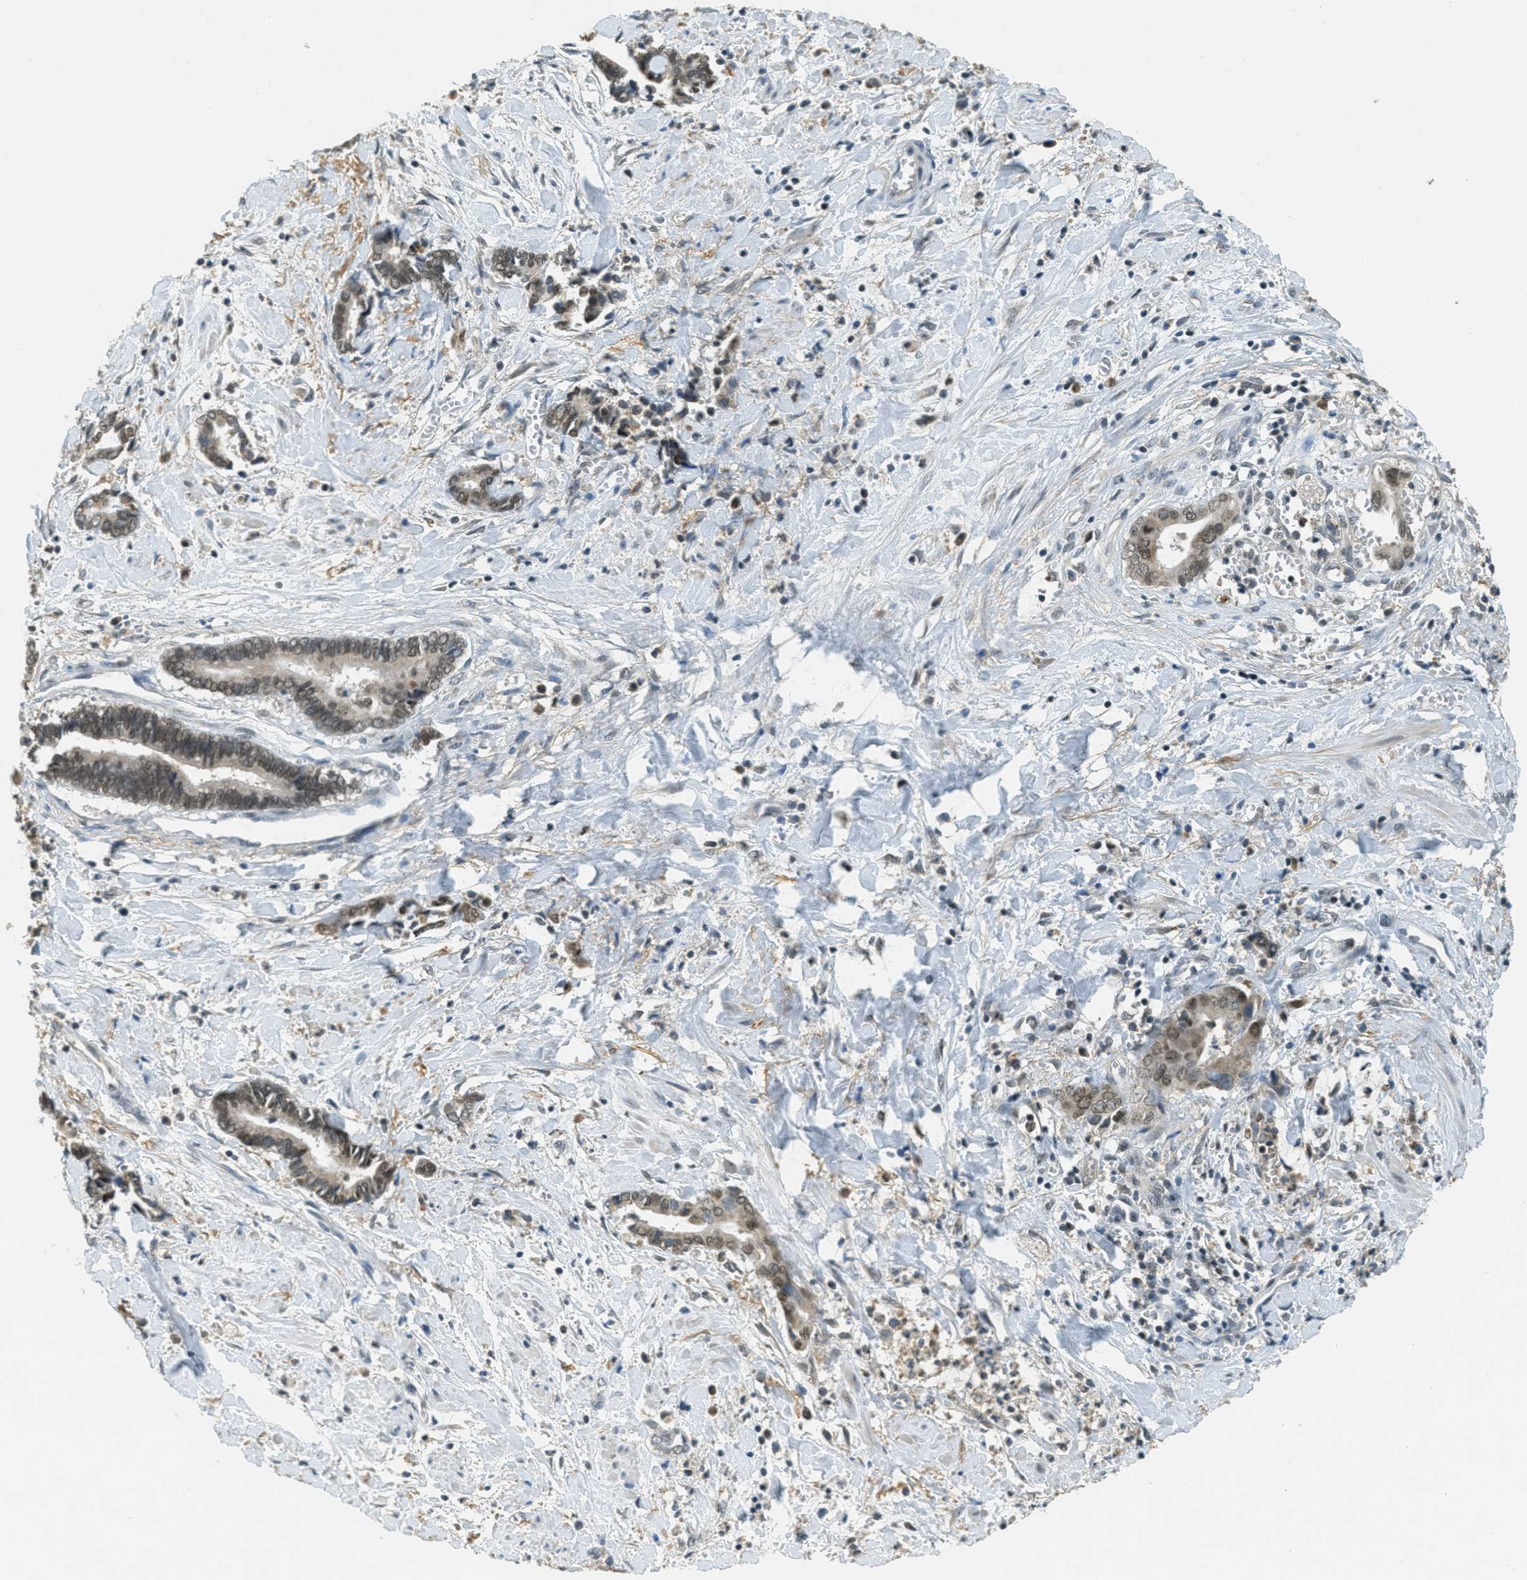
{"staining": {"intensity": "moderate", "quantity": "25%-75%", "location": "cytoplasmic/membranous,nuclear"}, "tissue": "cervical cancer", "cell_type": "Tumor cells", "image_type": "cancer", "snomed": [{"axis": "morphology", "description": "Adenocarcinoma, NOS"}, {"axis": "topography", "description": "Cervix"}], "caption": "Immunohistochemistry of human cervical adenocarcinoma shows medium levels of moderate cytoplasmic/membranous and nuclear expression in approximately 25%-75% of tumor cells.", "gene": "TCF20", "patient": {"sex": "female", "age": 44}}